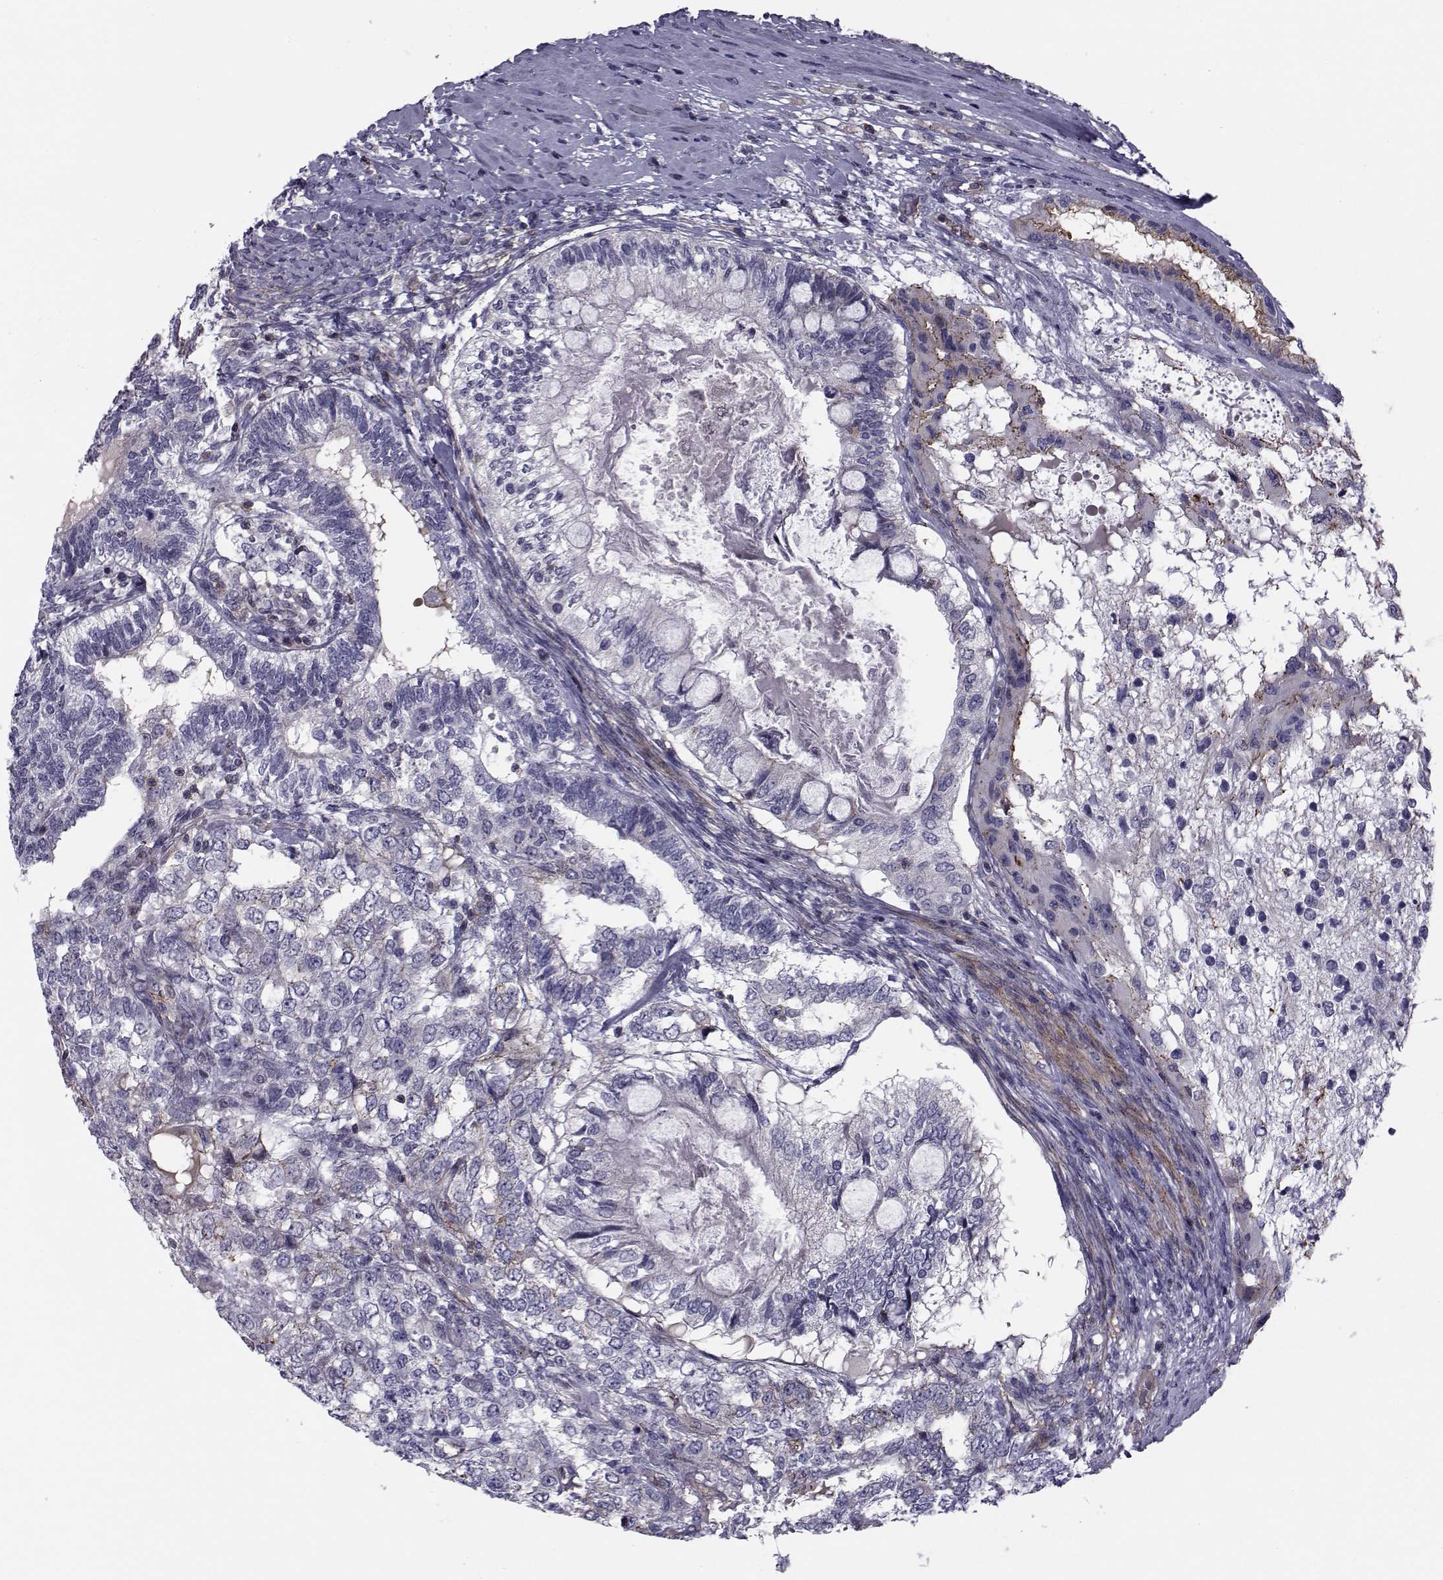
{"staining": {"intensity": "negative", "quantity": "none", "location": "none"}, "tissue": "testis cancer", "cell_type": "Tumor cells", "image_type": "cancer", "snomed": [{"axis": "morphology", "description": "Seminoma, NOS"}, {"axis": "morphology", "description": "Carcinoma, Embryonal, NOS"}, {"axis": "topography", "description": "Testis"}], "caption": "Tumor cells are negative for brown protein staining in embryonal carcinoma (testis).", "gene": "LRRC27", "patient": {"sex": "male", "age": 41}}